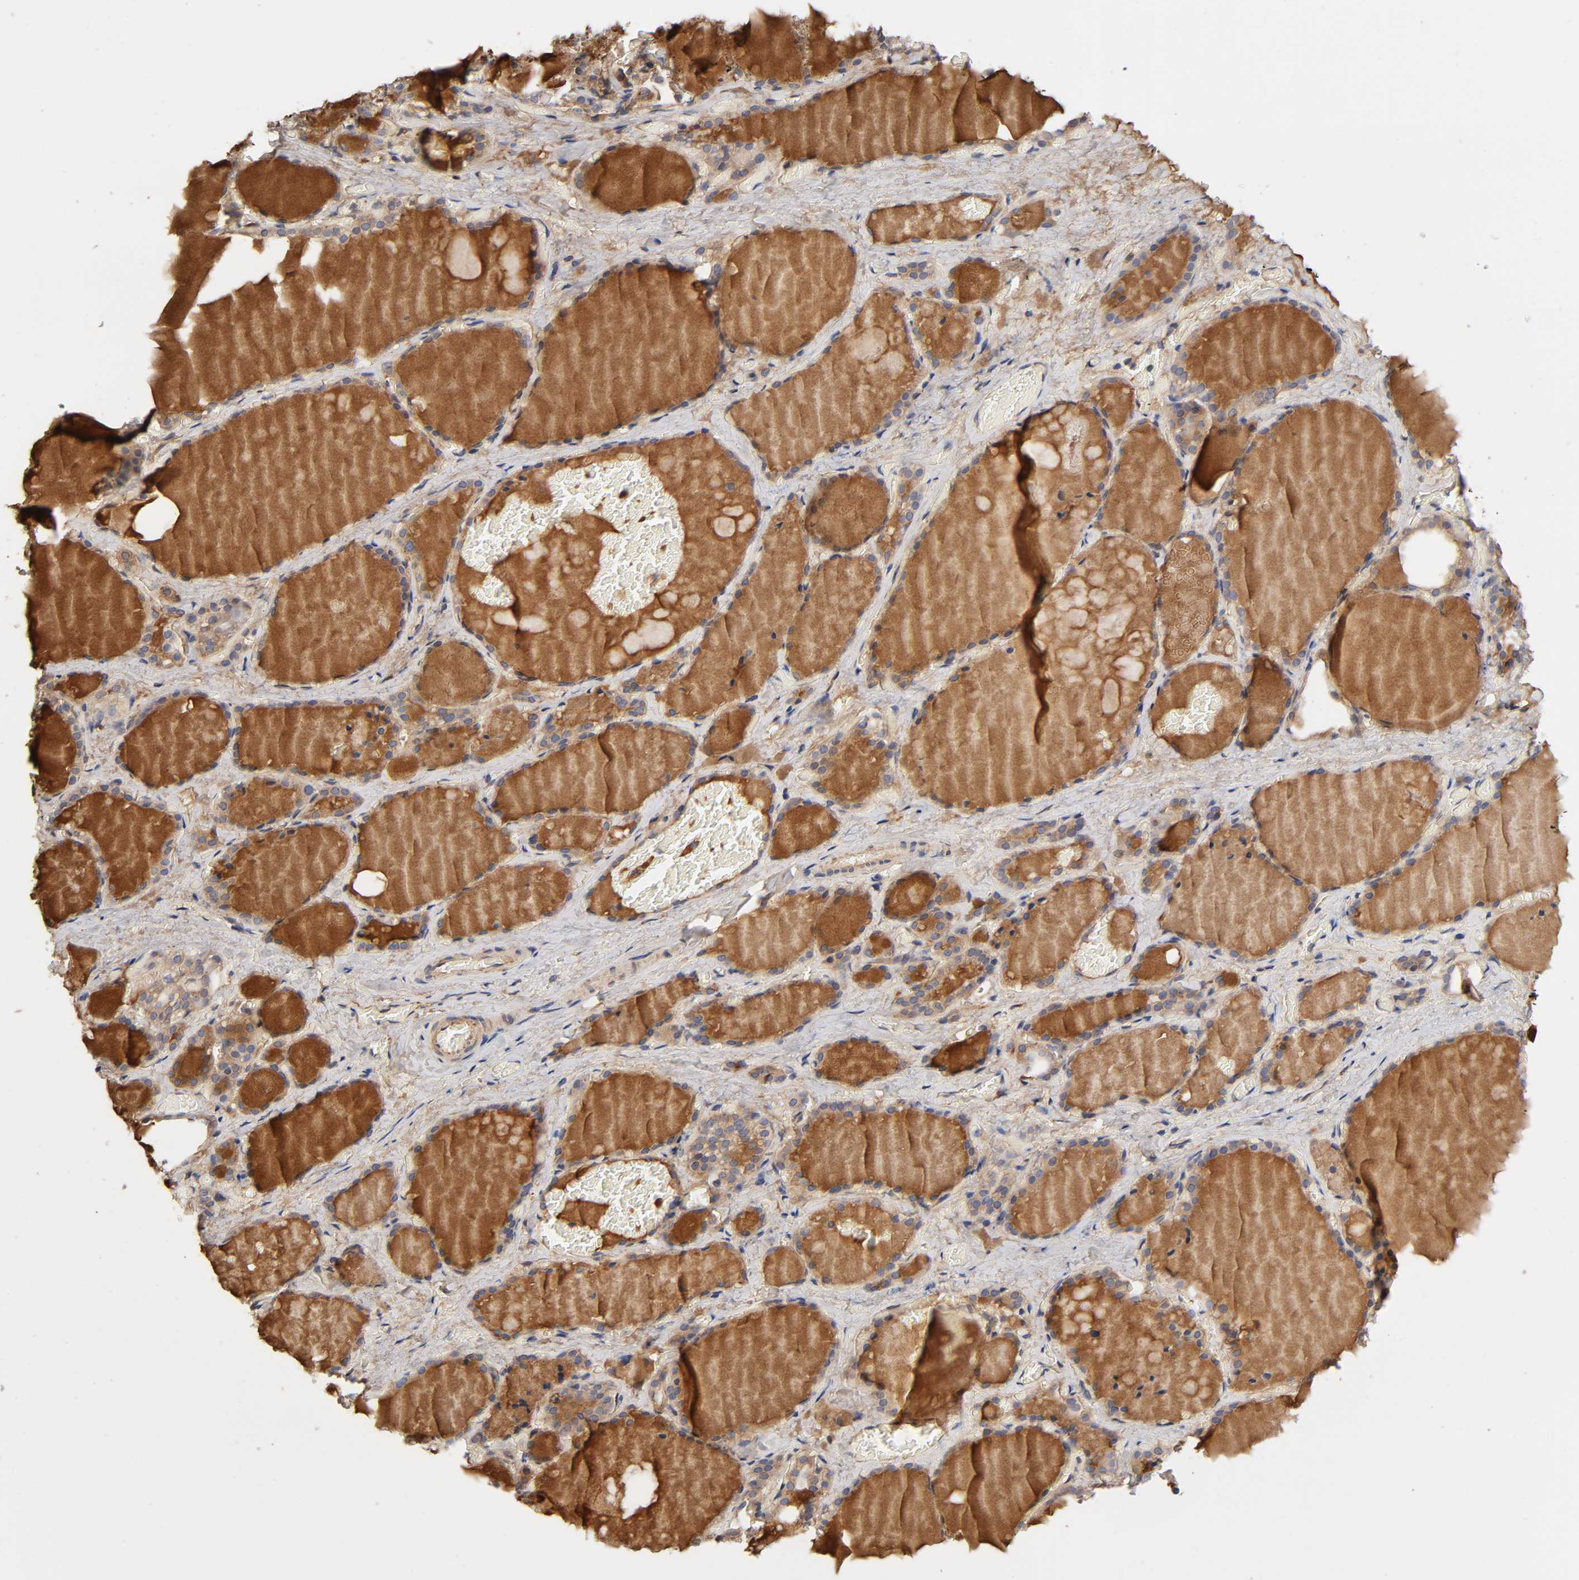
{"staining": {"intensity": "moderate", "quantity": ">75%", "location": "cytoplasmic/membranous"}, "tissue": "thyroid gland", "cell_type": "Glandular cells", "image_type": "normal", "snomed": [{"axis": "morphology", "description": "Normal tissue, NOS"}, {"axis": "topography", "description": "Thyroid gland"}], "caption": "Protein expression analysis of unremarkable thyroid gland exhibits moderate cytoplasmic/membranous expression in approximately >75% of glandular cells. (brown staining indicates protein expression, while blue staining denotes nuclei).", "gene": "RAB13", "patient": {"sex": "male", "age": 61}}